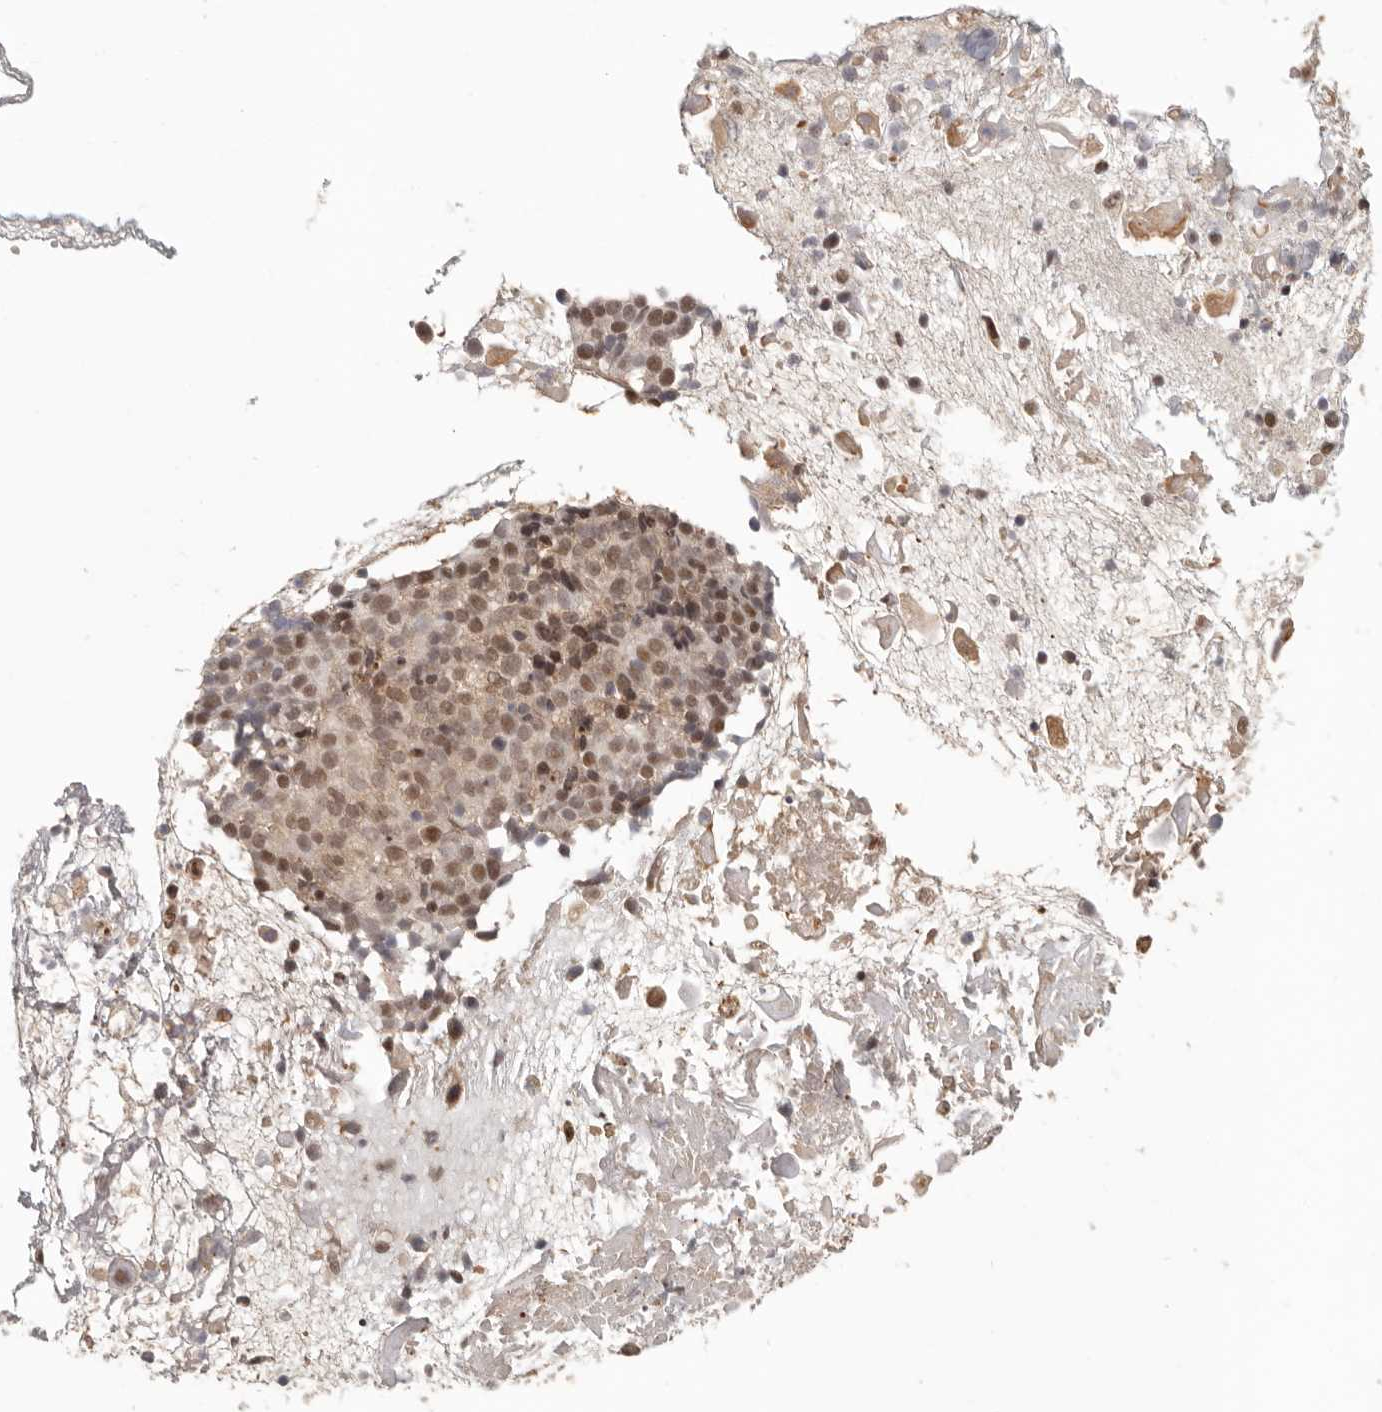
{"staining": {"intensity": "moderate", "quantity": ">75%", "location": "nuclear"}, "tissue": "cervical cancer", "cell_type": "Tumor cells", "image_type": "cancer", "snomed": [{"axis": "morphology", "description": "Squamous cell carcinoma, NOS"}, {"axis": "topography", "description": "Cervix"}], "caption": "This is a photomicrograph of IHC staining of cervical cancer (squamous cell carcinoma), which shows moderate positivity in the nuclear of tumor cells.", "gene": "PSMA5", "patient": {"sex": "female", "age": 74}}